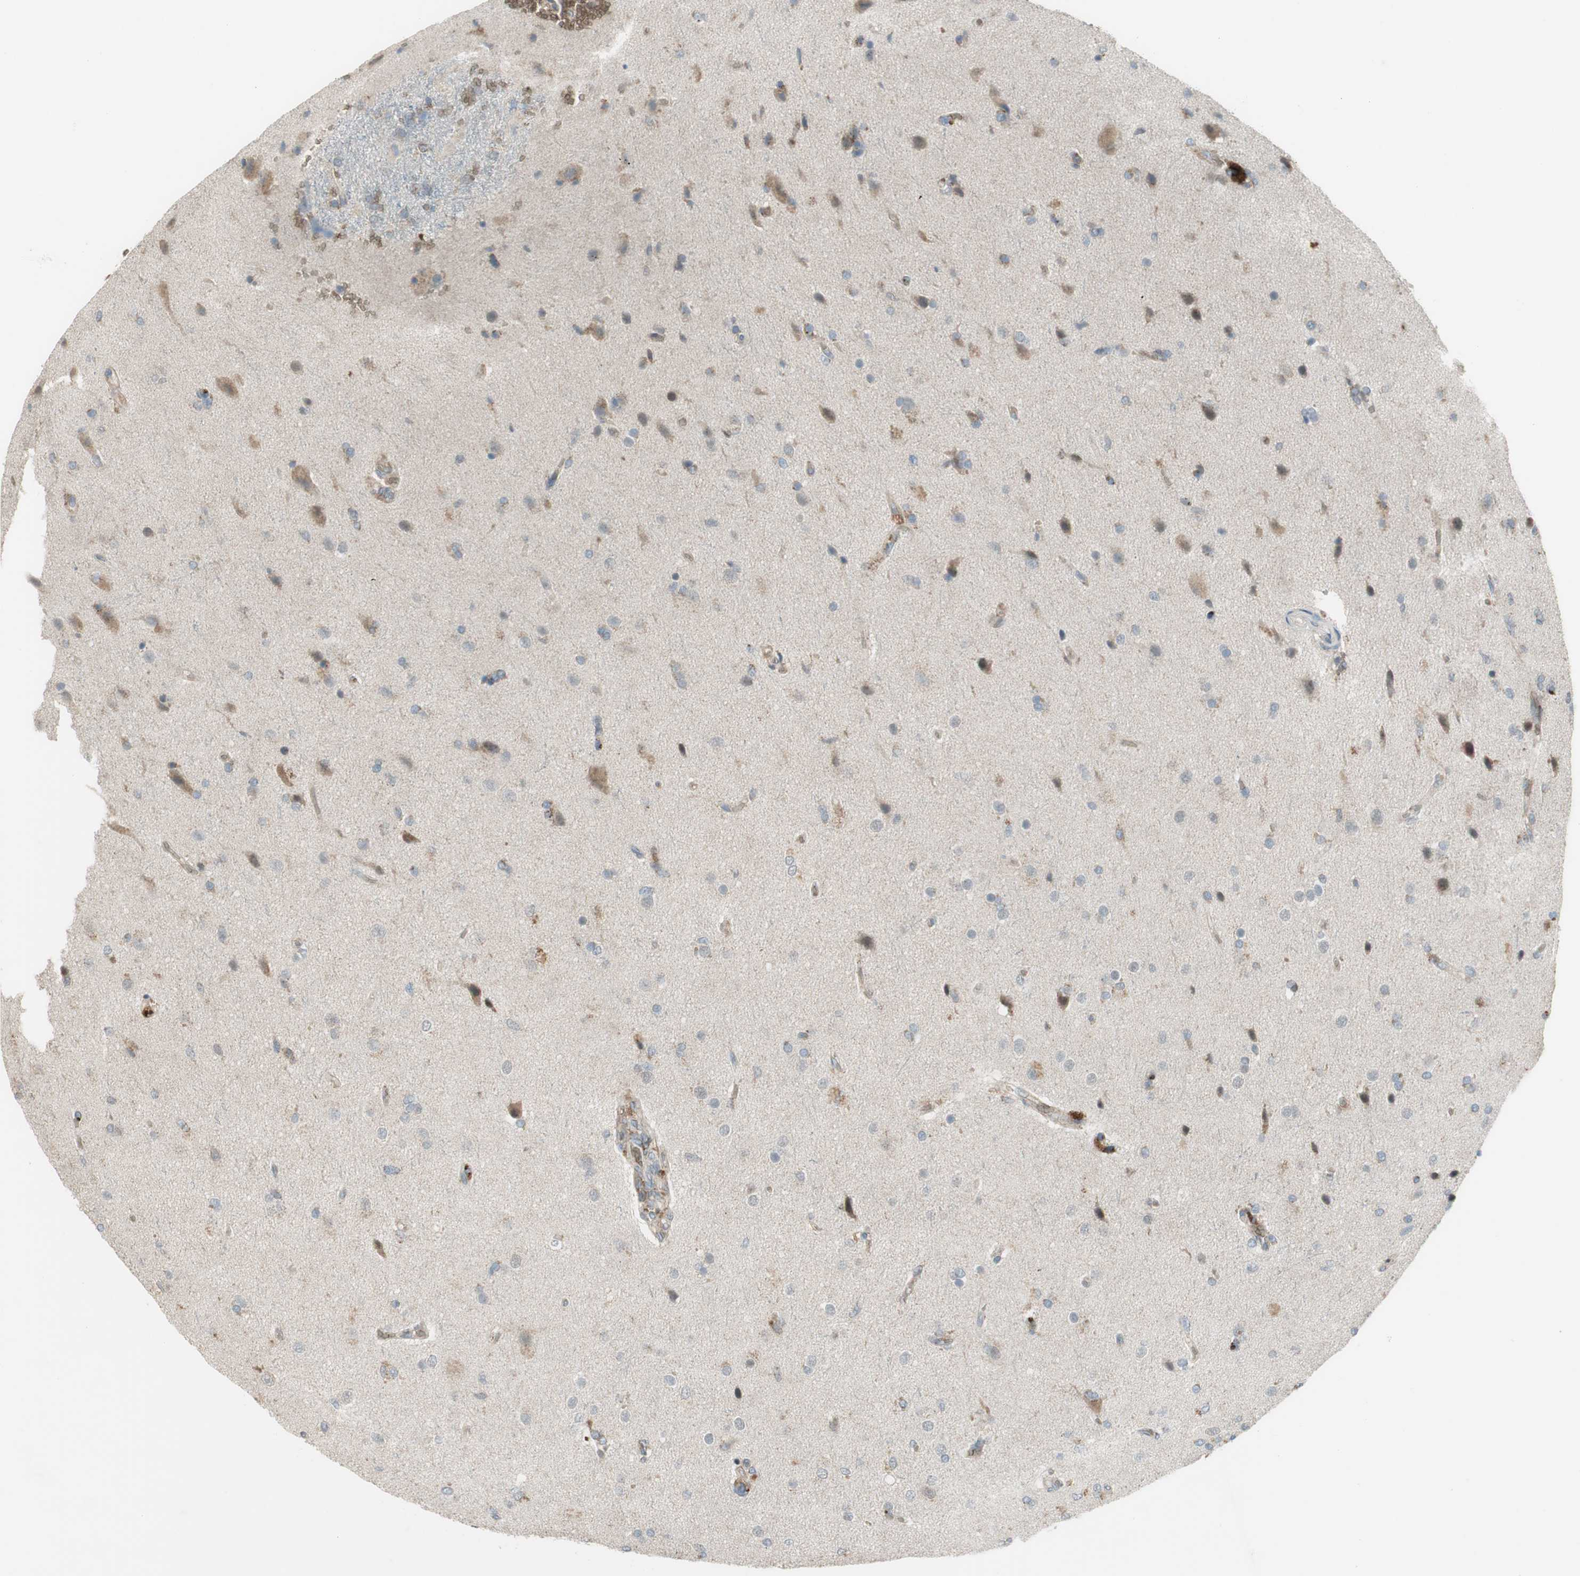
{"staining": {"intensity": "moderate", "quantity": "25%-75%", "location": "cytoplasmic/membranous"}, "tissue": "glioma", "cell_type": "Tumor cells", "image_type": "cancer", "snomed": [{"axis": "morphology", "description": "Glioma, malignant, High grade"}, {"axis": "topography", "description": "Brain"}], "caption": "Immunohistochemistry histopathology image of neoplastic tissue: malignant glioma (high-grade) stained using immunohistochemistry displays medium levels of moderate protein expression localized specifically in the cytoplasmic/membranous of tumor cells, appearing as a cytoplasmic/membranous brown color.", "gene": "GYPC", "patient": {"sex": "male", "age": 71}}